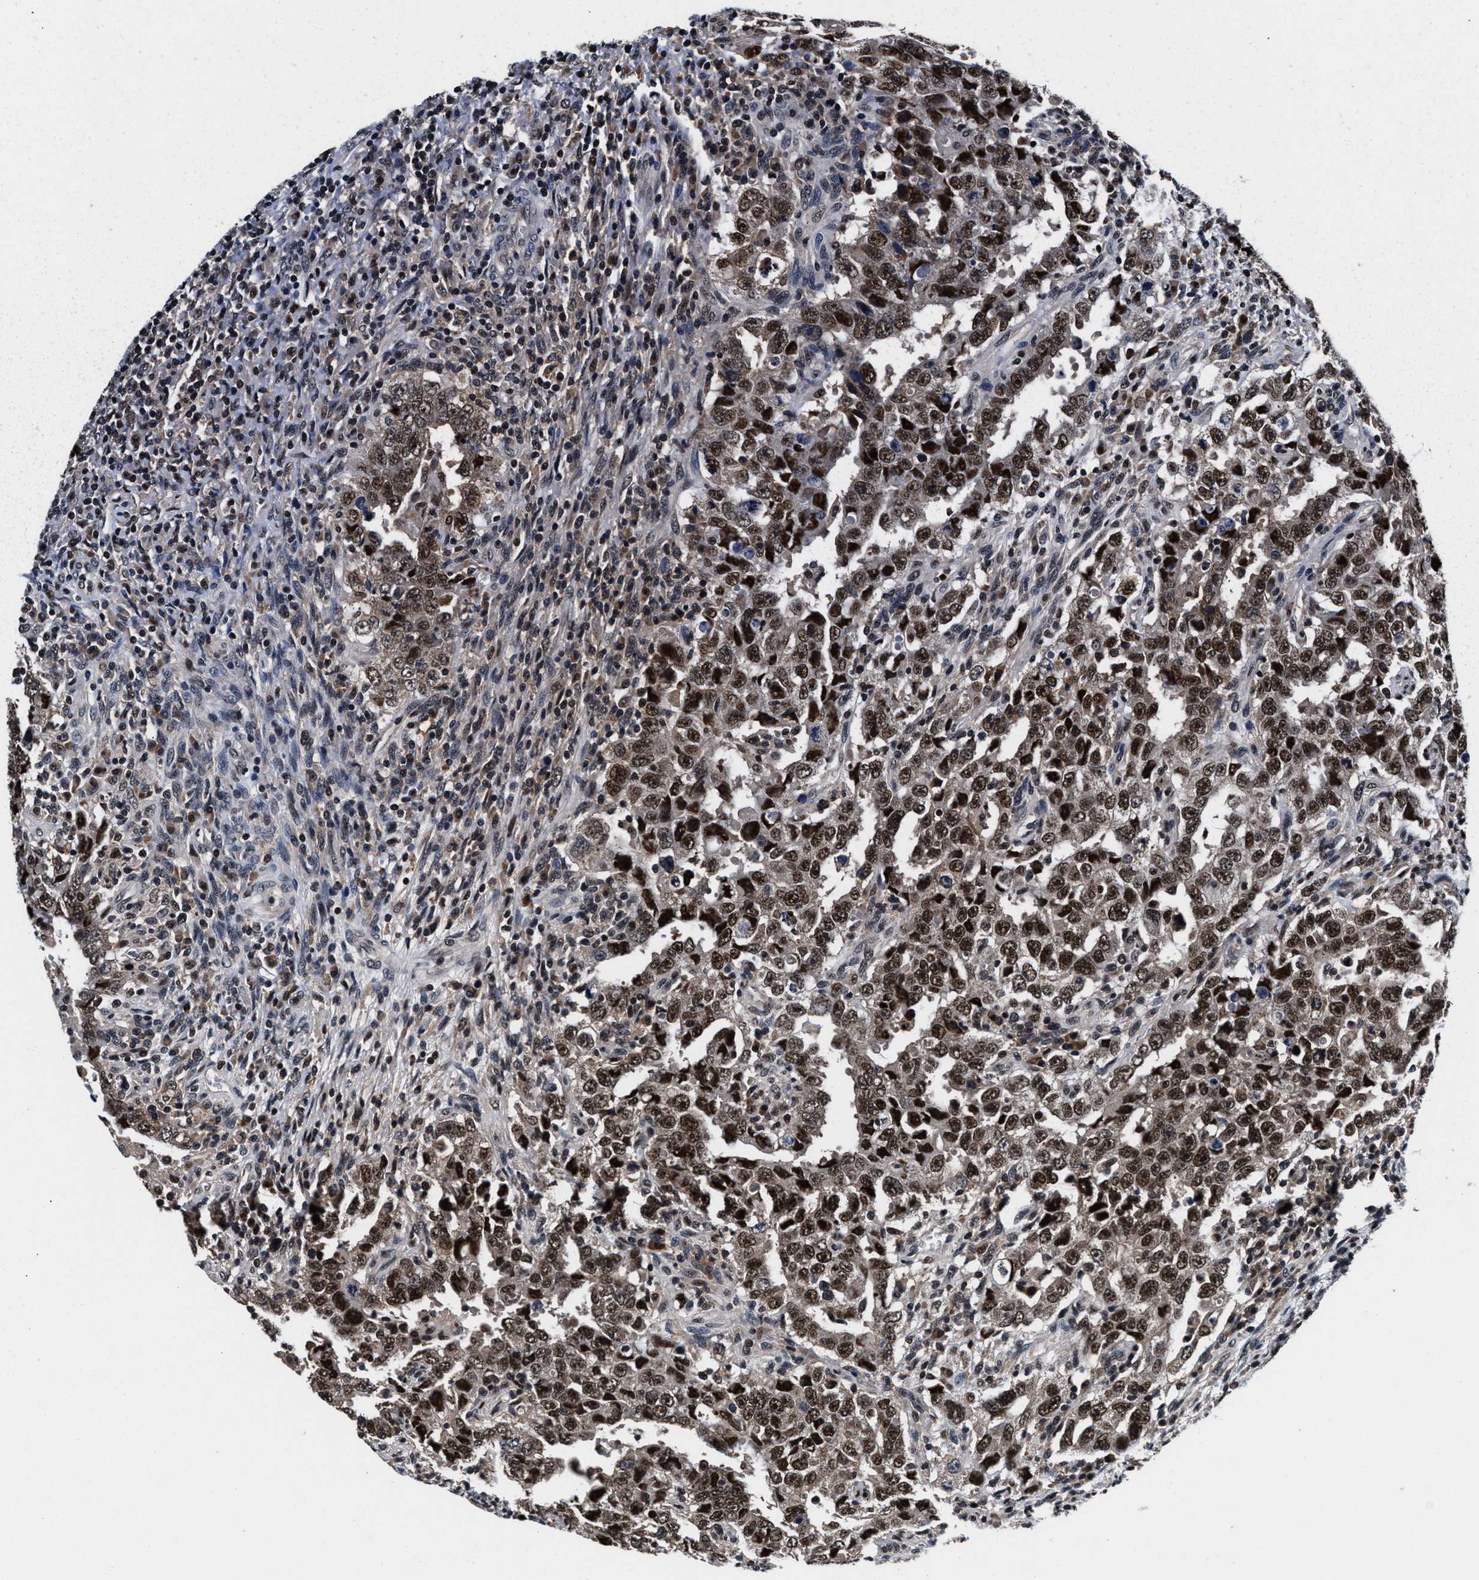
{"staining": {"intensity": "strong", "quantity": ">75%", "location": "nuclear"}, "tissue": "testis cancer", "cell_type": "Tumor cells", "image_type": "cancer", "snomed": [{"axis": "morphology", "description": "Carcinoma, Embryonal, NOS"}, {"axis": "topography", "description": "Testis"}], "caption": "IHC histopathology image of testis cancer stained for a protein (brown), which exhibits high levels of strong nuclear staining in about >75% of tumor cells.", "gene": "USP16", "patient": {"sex": "male", "age": 26}}